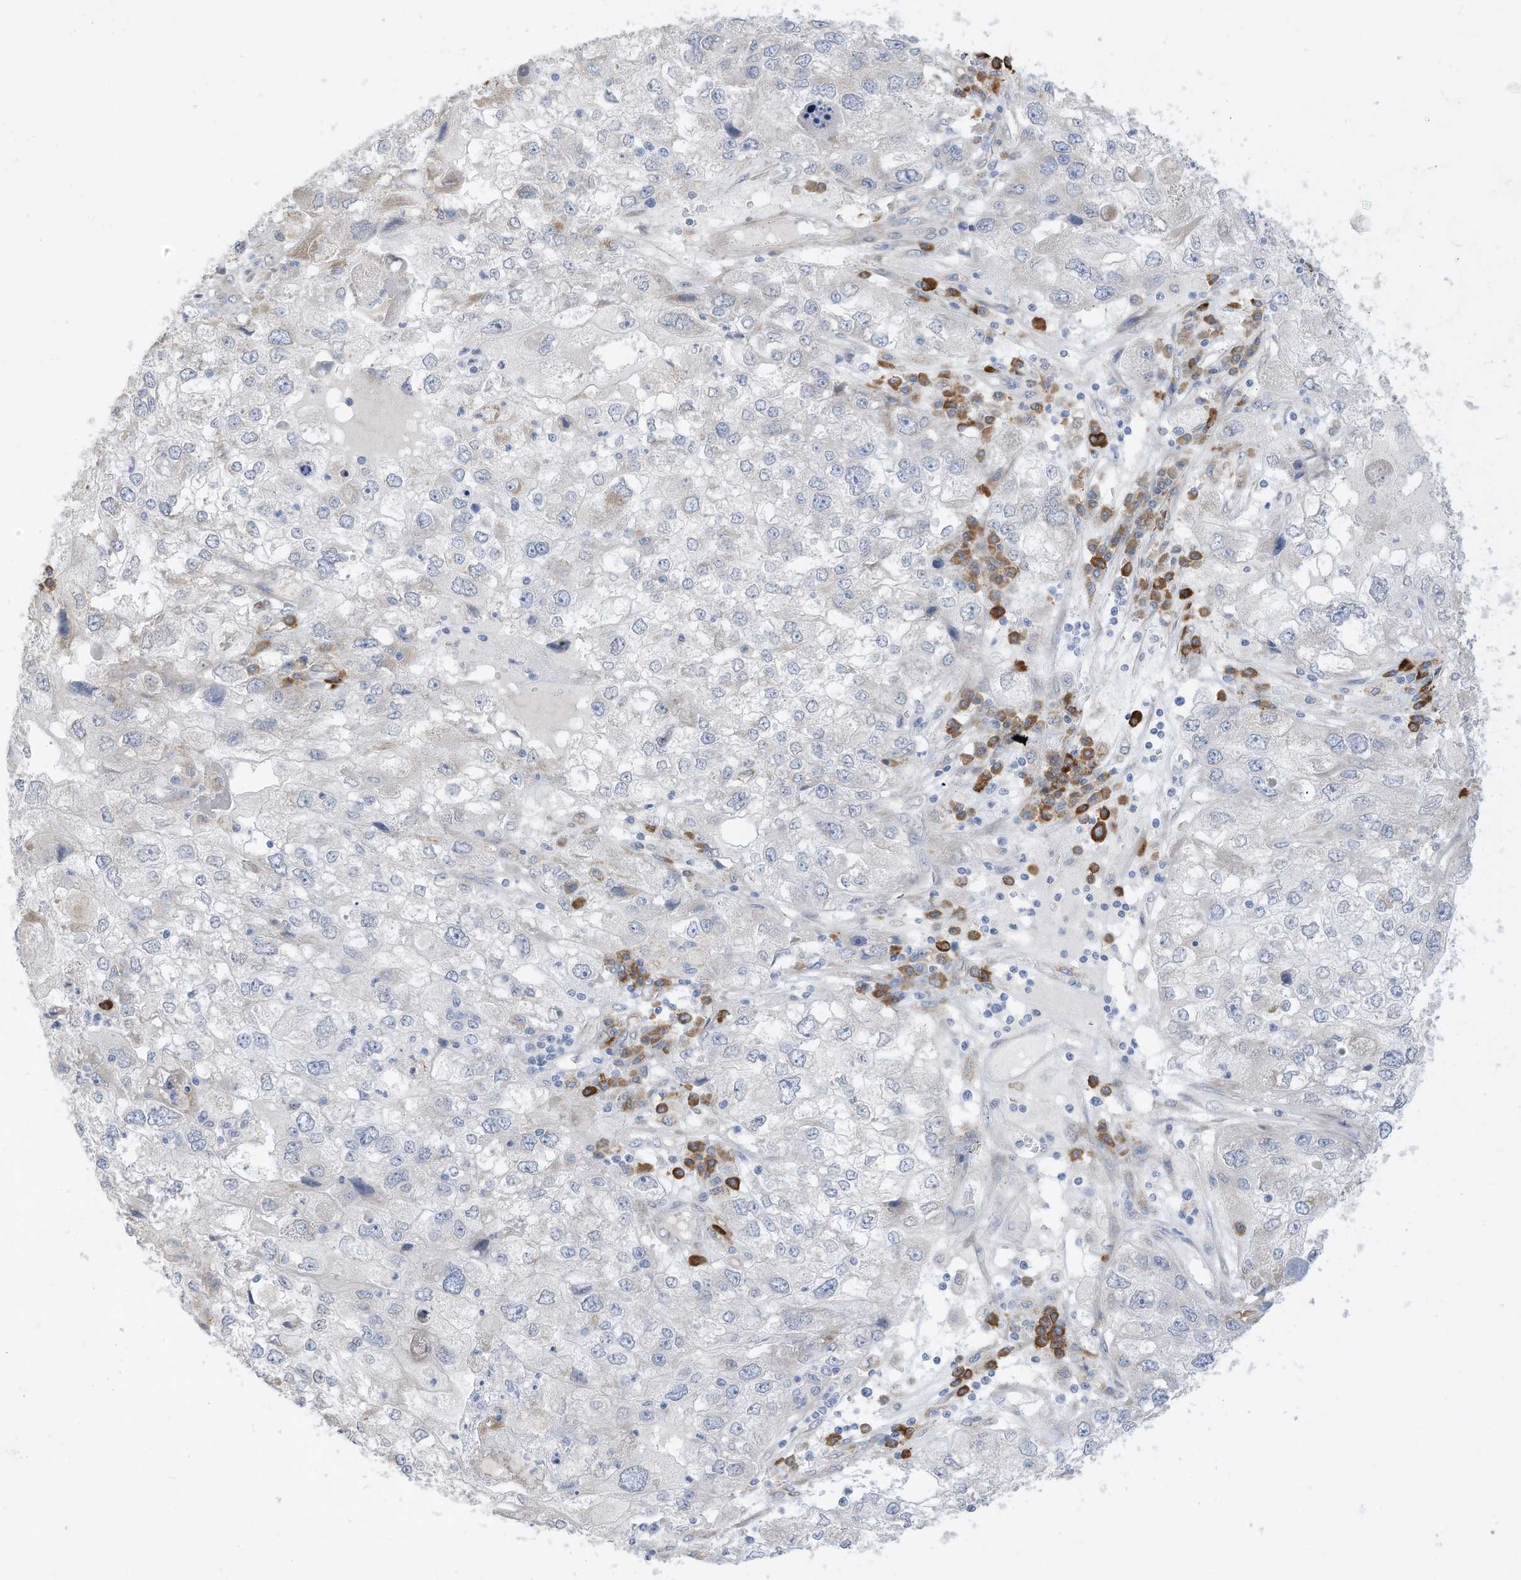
{"staining": {"intensity": "negative", "quantity": "none", "location": "none"}, "tissue": "endometrial cancer", "cell_type": "Tumor cells", "image_type": "cancer", "snomed": [{"axis": "morphology", "description": "Adenocarcinoma, NOS"}, {"axis": "topography", "description": "Endometrium"}], "caption": "The IHC image has no significant expression in tumor cells of endometrial cancer tissue. Brightfield microscopy of immunohistochemistry (IHC) stained with DAB (3,3'-diaminobenzidine) (brown) and hematoxylin (blue), captured at high magnification.", "gene": "ZNF292", "patient": {"sex": "female", "age": 49}}